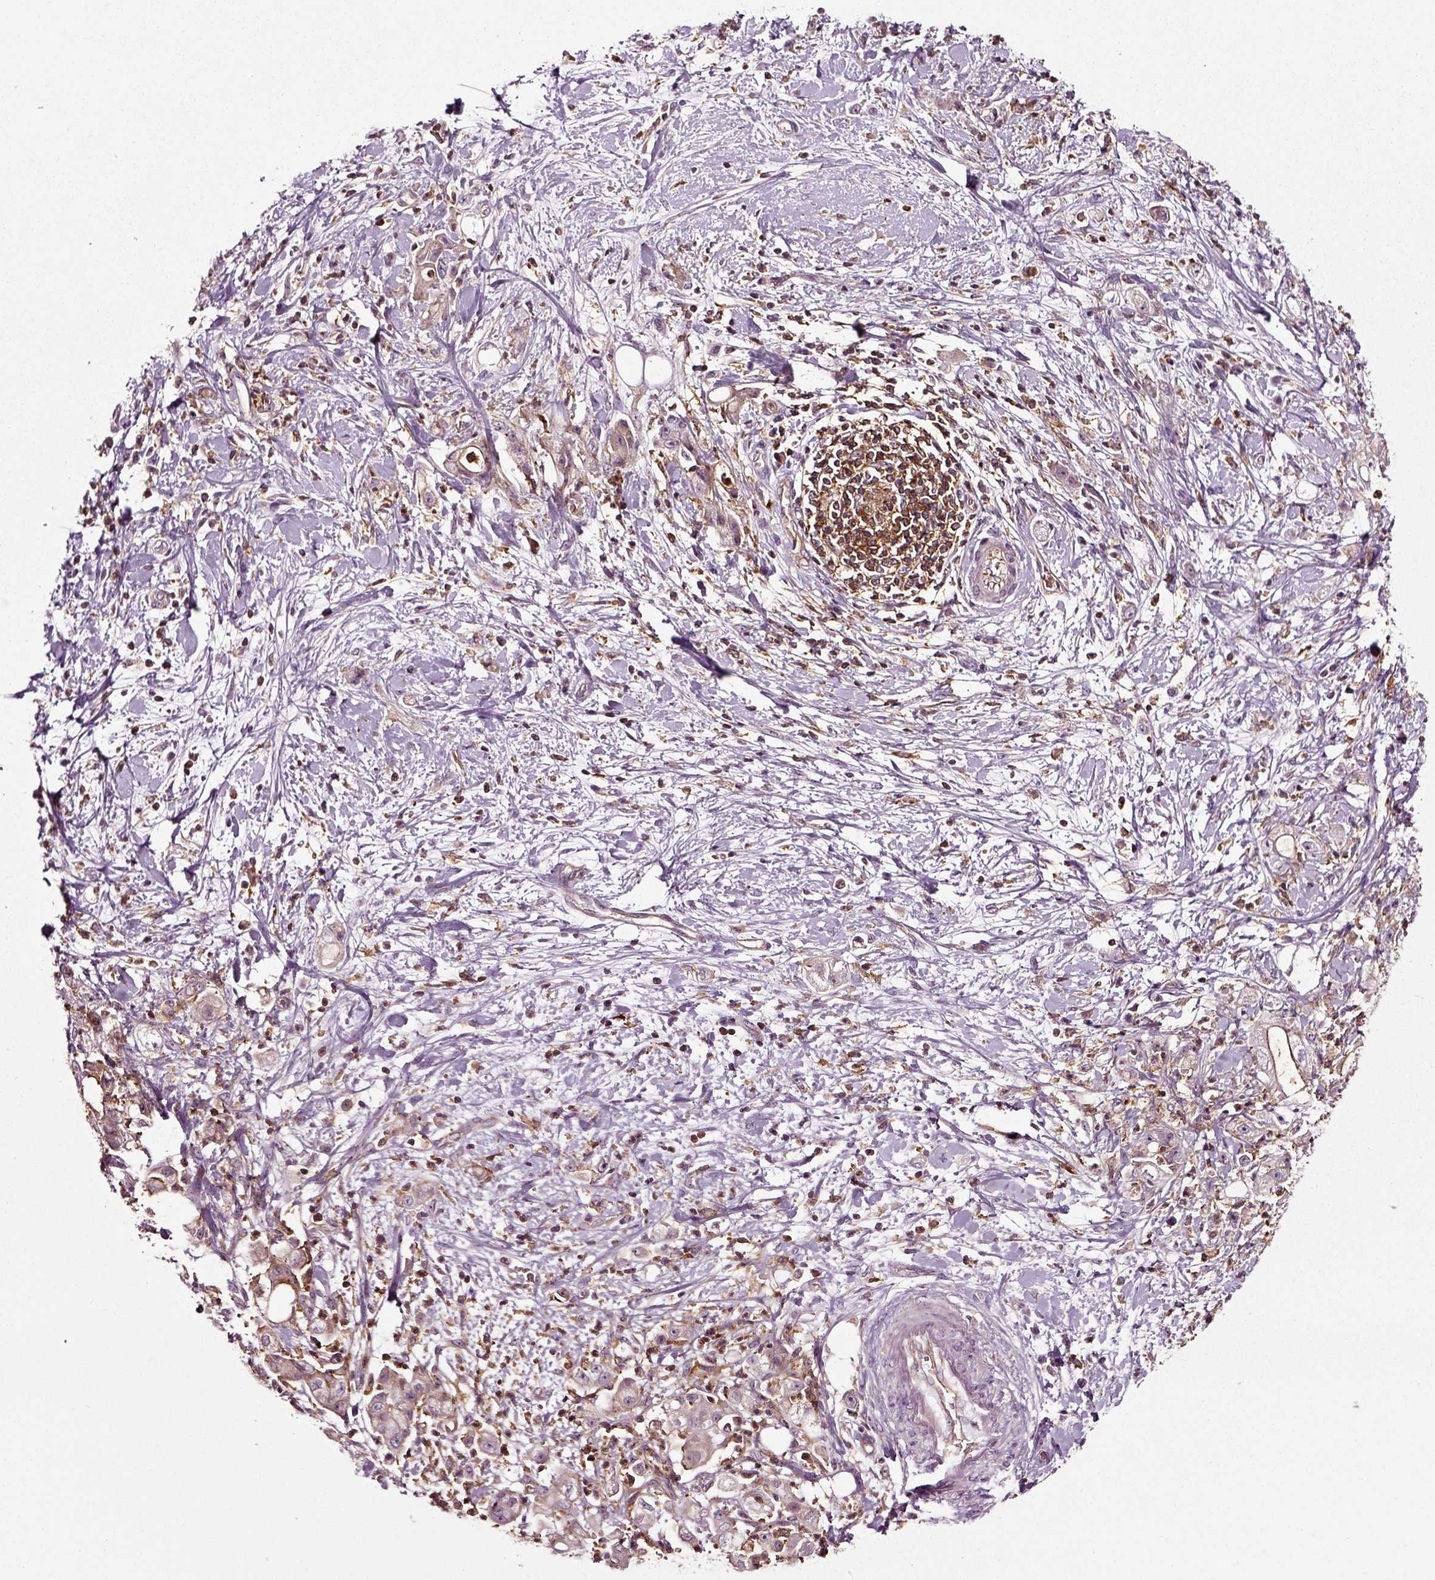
{"staining": {"intensity": "negative", "quantity": "none", "location": "none"}, "tissue": "stomach cancer", "cell_type": "Tumor cells", "image_type": "cancer", "snomed": [{"axis": "morphology", "description": "Adenocarcinoma, NOS"}, {"axis": "topography", "description": "Stomach"}], "caption": "Immunohistochemistry (IHC) image of neoplastic tissue: human adenocarcinoma (stomach) stained with DAB (3,3'-diaminobenzidine) demonstrates no significant protein expression in tumor cells.", "gene": "RHOF", "patient": {"sex": "male", "age": 58}}